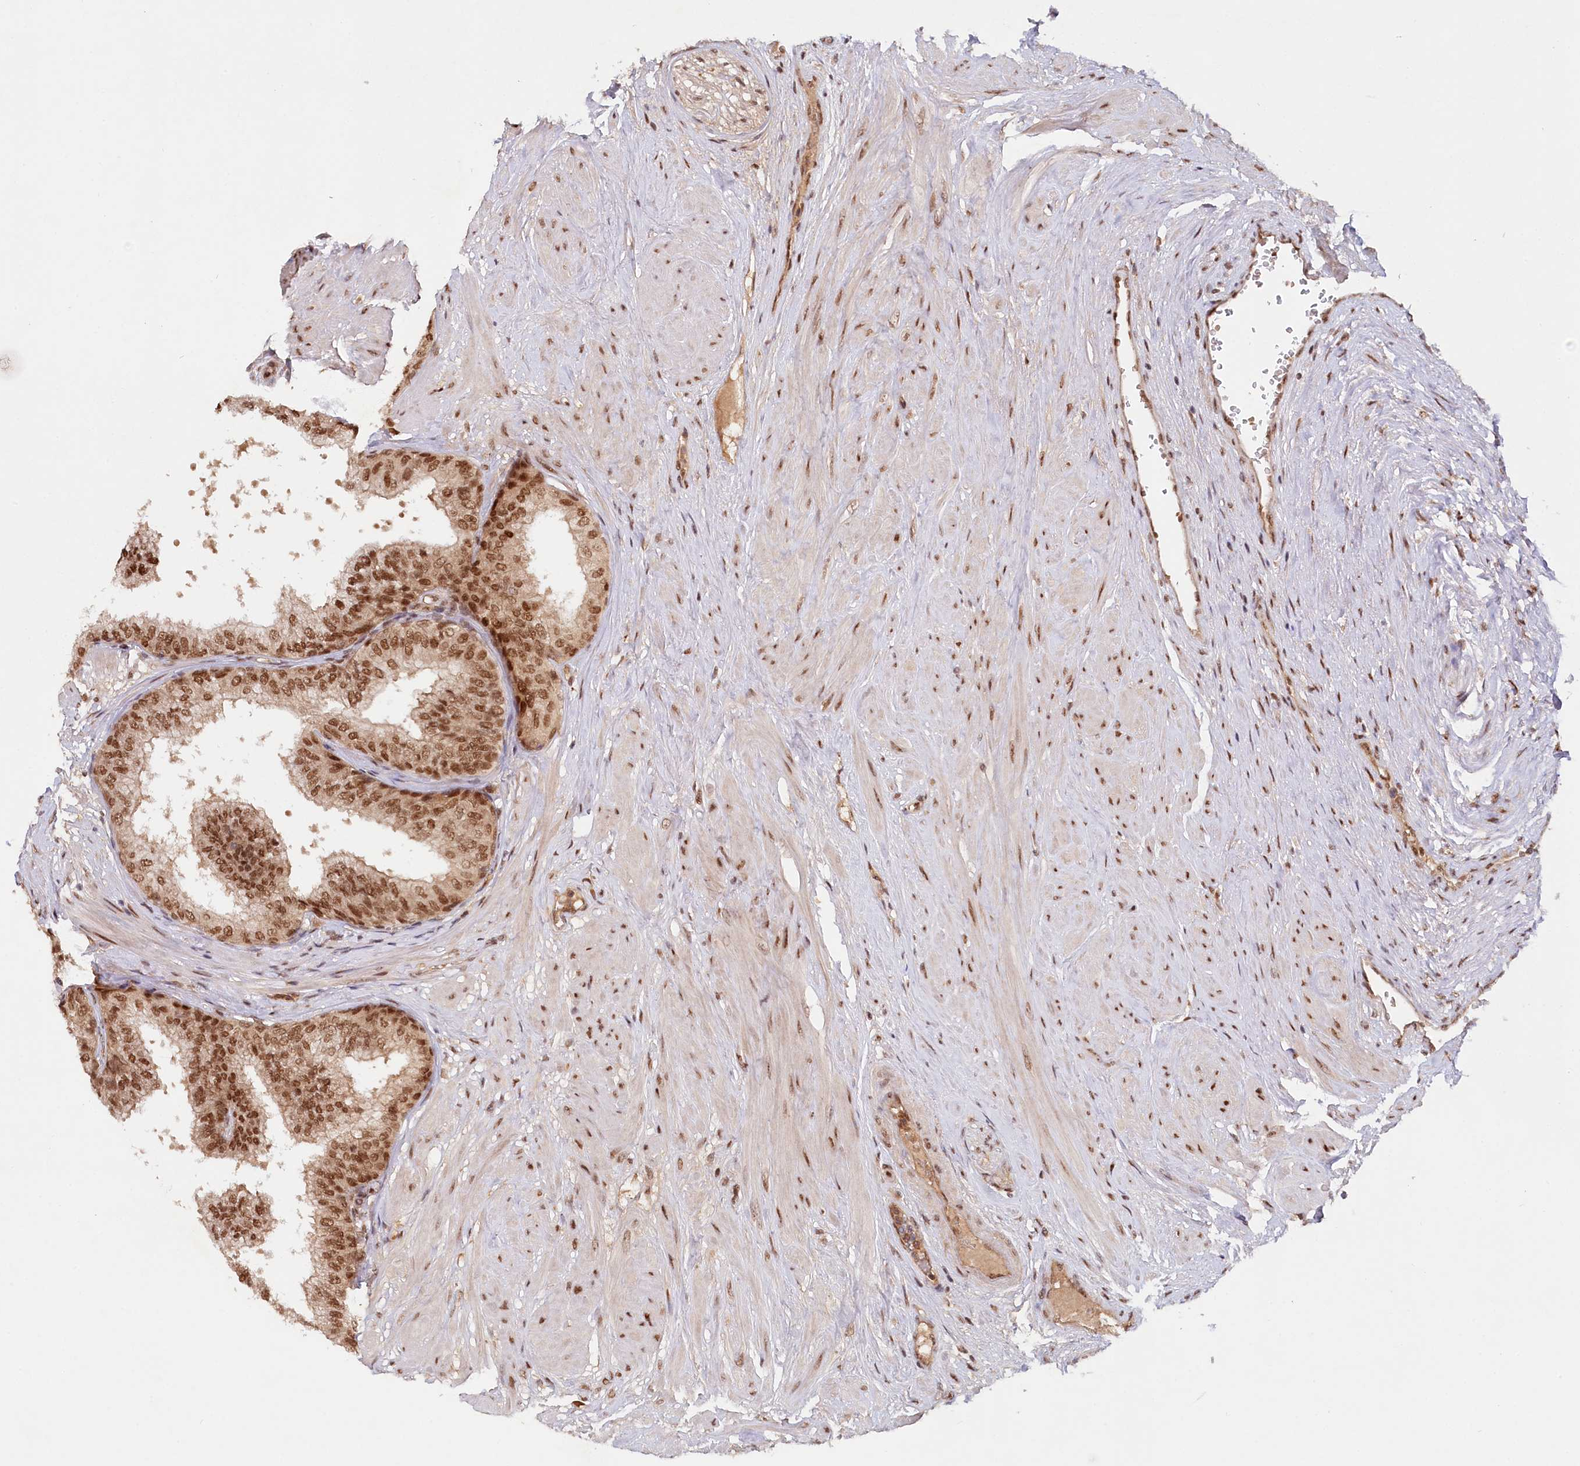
{"staining": {"intensity": "strong", "quantity": ">75%", "location": "cytoplasmic/membranous,nuclear"}, "tissue": "prostate", "cell_type": "Glandular cells", "image_type": "normal", "snomed": [{"axis": "morphology", "description": "Normal tissue, NOS"}, {"axis": "topography", "description": "Prostate"}], "caption": "A high-resolution micrograph shows immunohistochemistry staining of benign prostate, which reveals strong cytoplasmic/membranous,nuclear positivity in approximately >75% of glandular cells. (brown staining indicates protein expression, while blue staining denotes nuclei).", "gene": "CCDC65", "patient": {"sex": "male", "age": 60}}